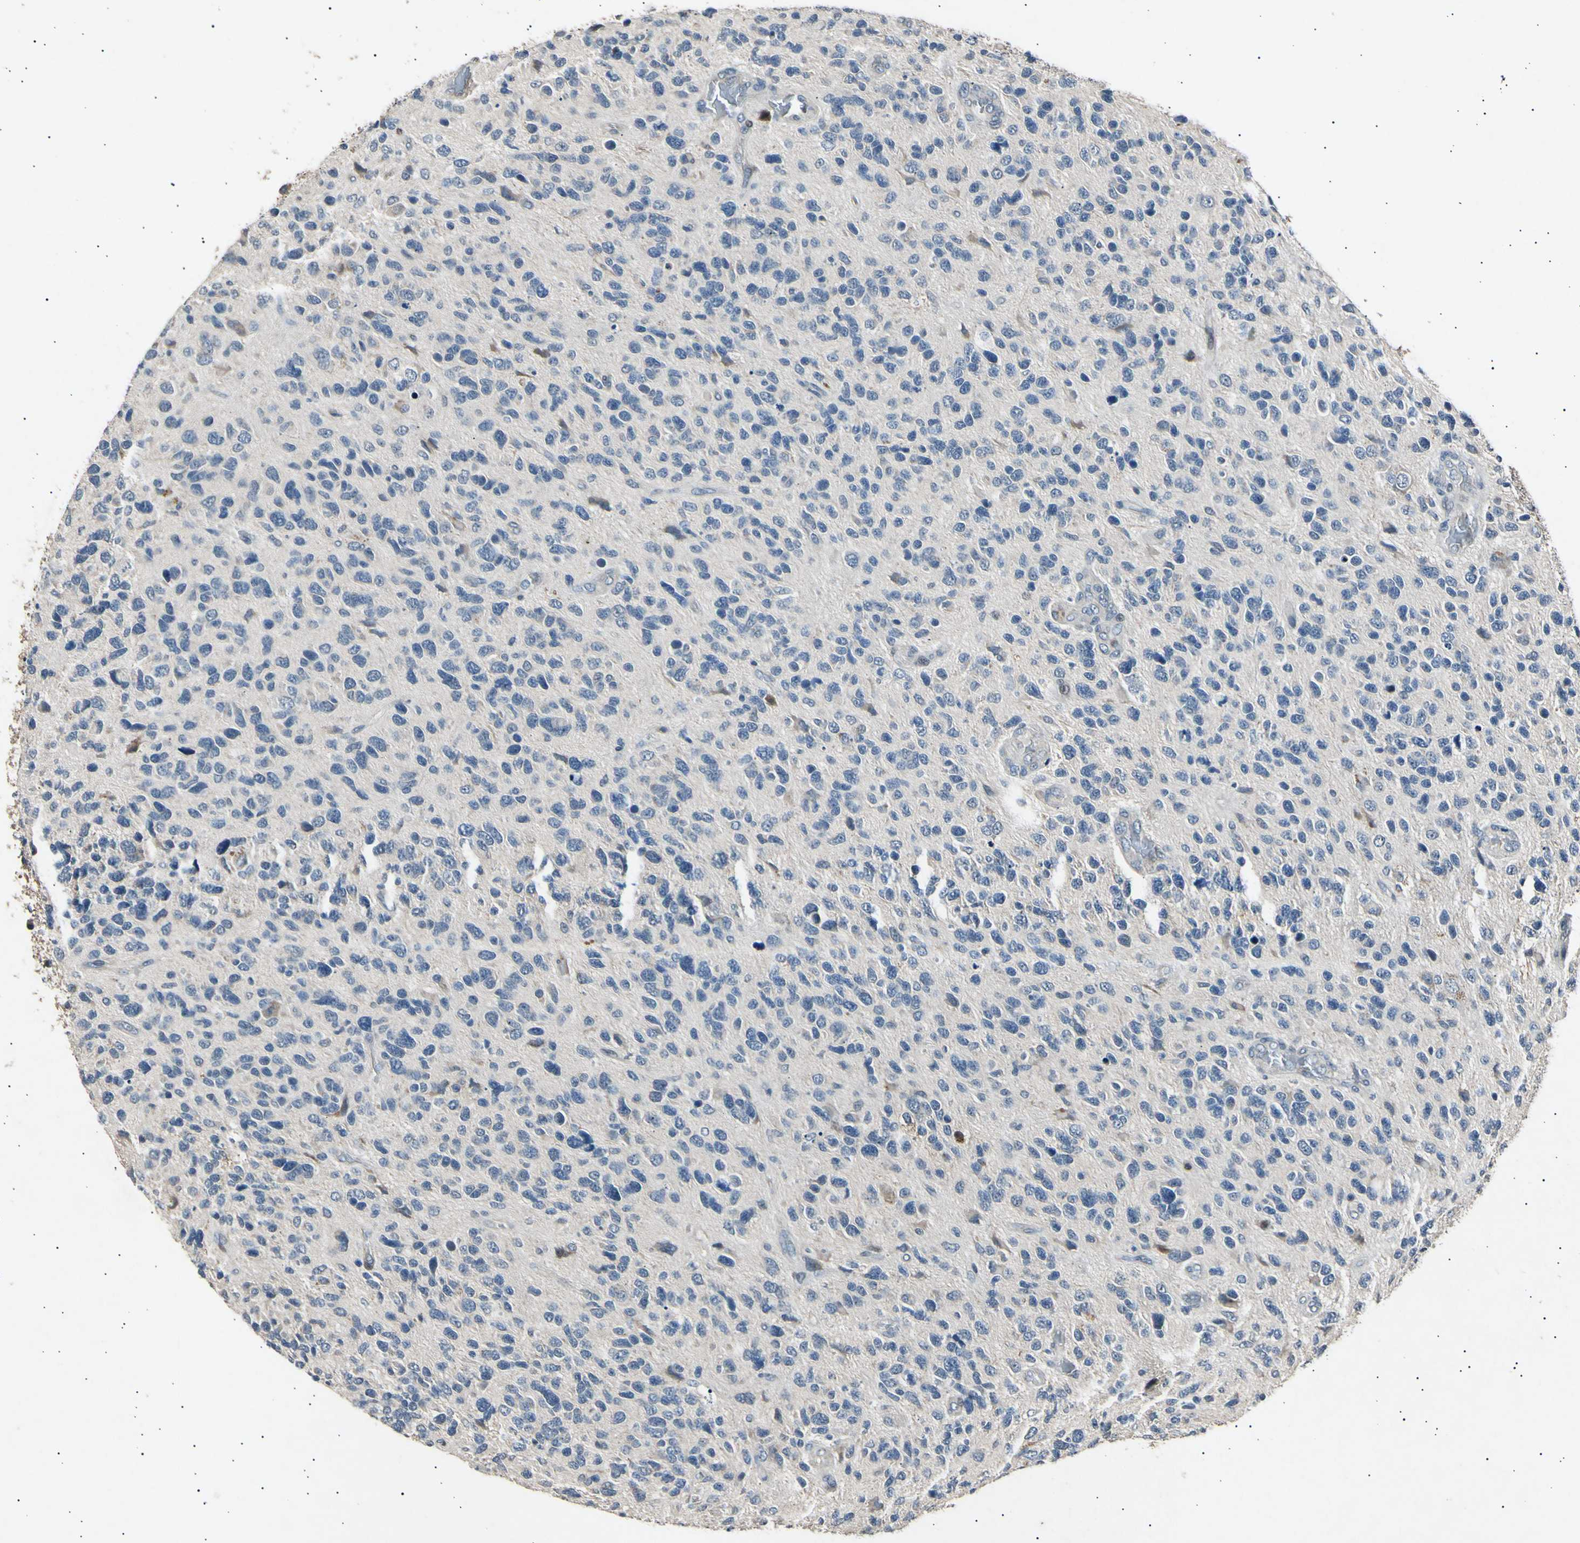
{"staining": {"intensity": "negative", "quantity": "none", "location": "none"}, "tissue": "glioma", "cell_type": "Tumor cells", "image_type": "cancer", "snomed": [{"axis": "morphology", "description": "Glioma, malignant, High grade"}, {"axis": "topography", "description": "Brain"}], "caption": "Tumor cells show no significant protein staining in glioma.", "gene": "ADCY3", "patient": {"sex": "female", "age": 58}}